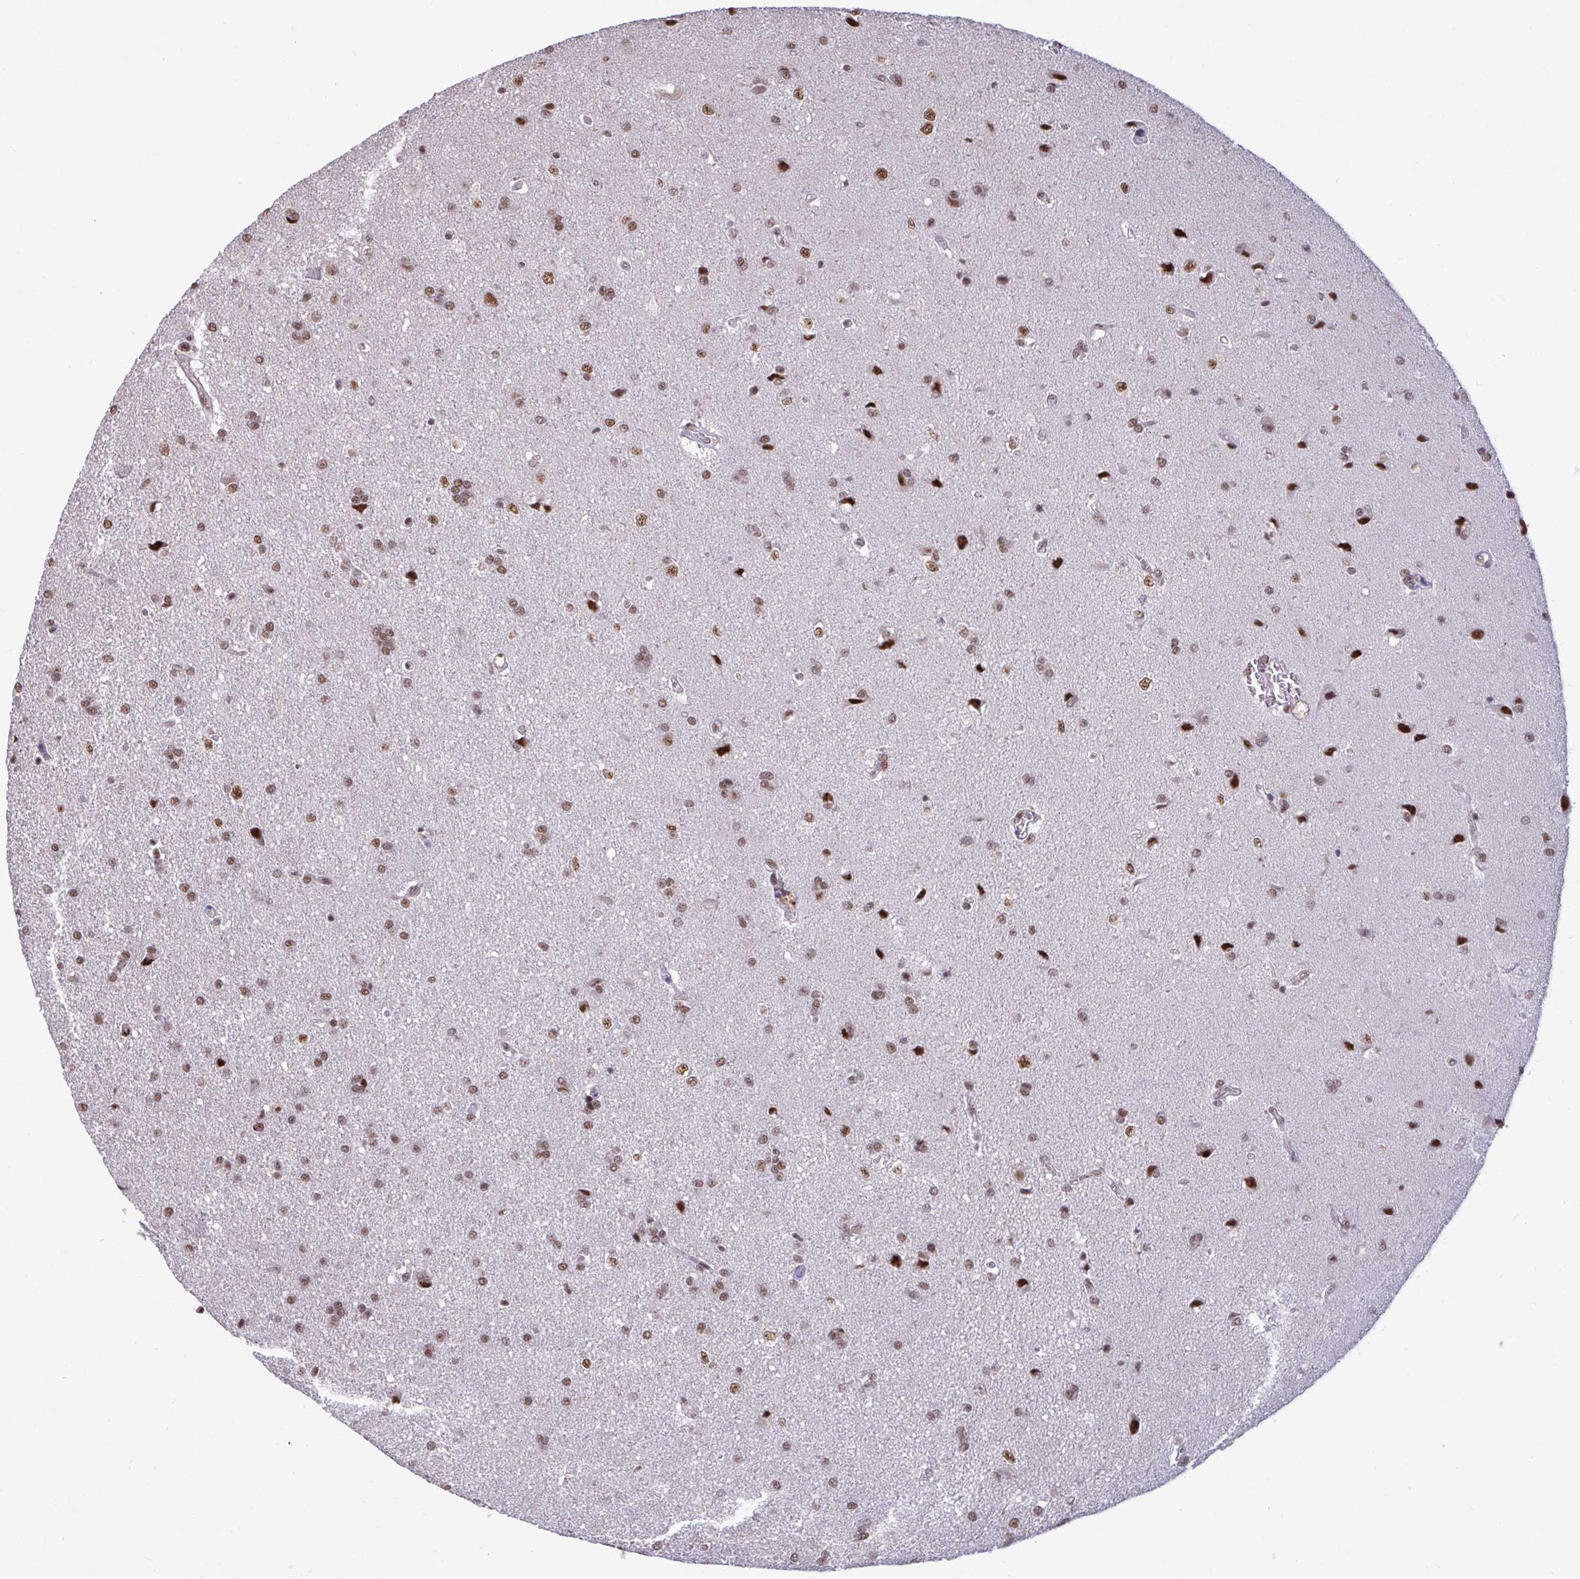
{"staining": {"intensity": "moderate", "quantity": ">75%", "location": "nuclear"}, "tissue": "glioma", "cell_type": "Tumor cells", "image_type": "cancer", "snomed": [{"axis": "morphology", "description": "Glioma, malignant, High grade"}, {"axis": "topography", "description": "Brain"}], "caption": "An immunohistochemistry photomicrograph of neoplastic tissue is shown. Protein staining in brown highlights moderate nuclear positivity in glioma within tumor cells.", "gene": "PUF60", "patient": {"sex": "male", "age": 68}}